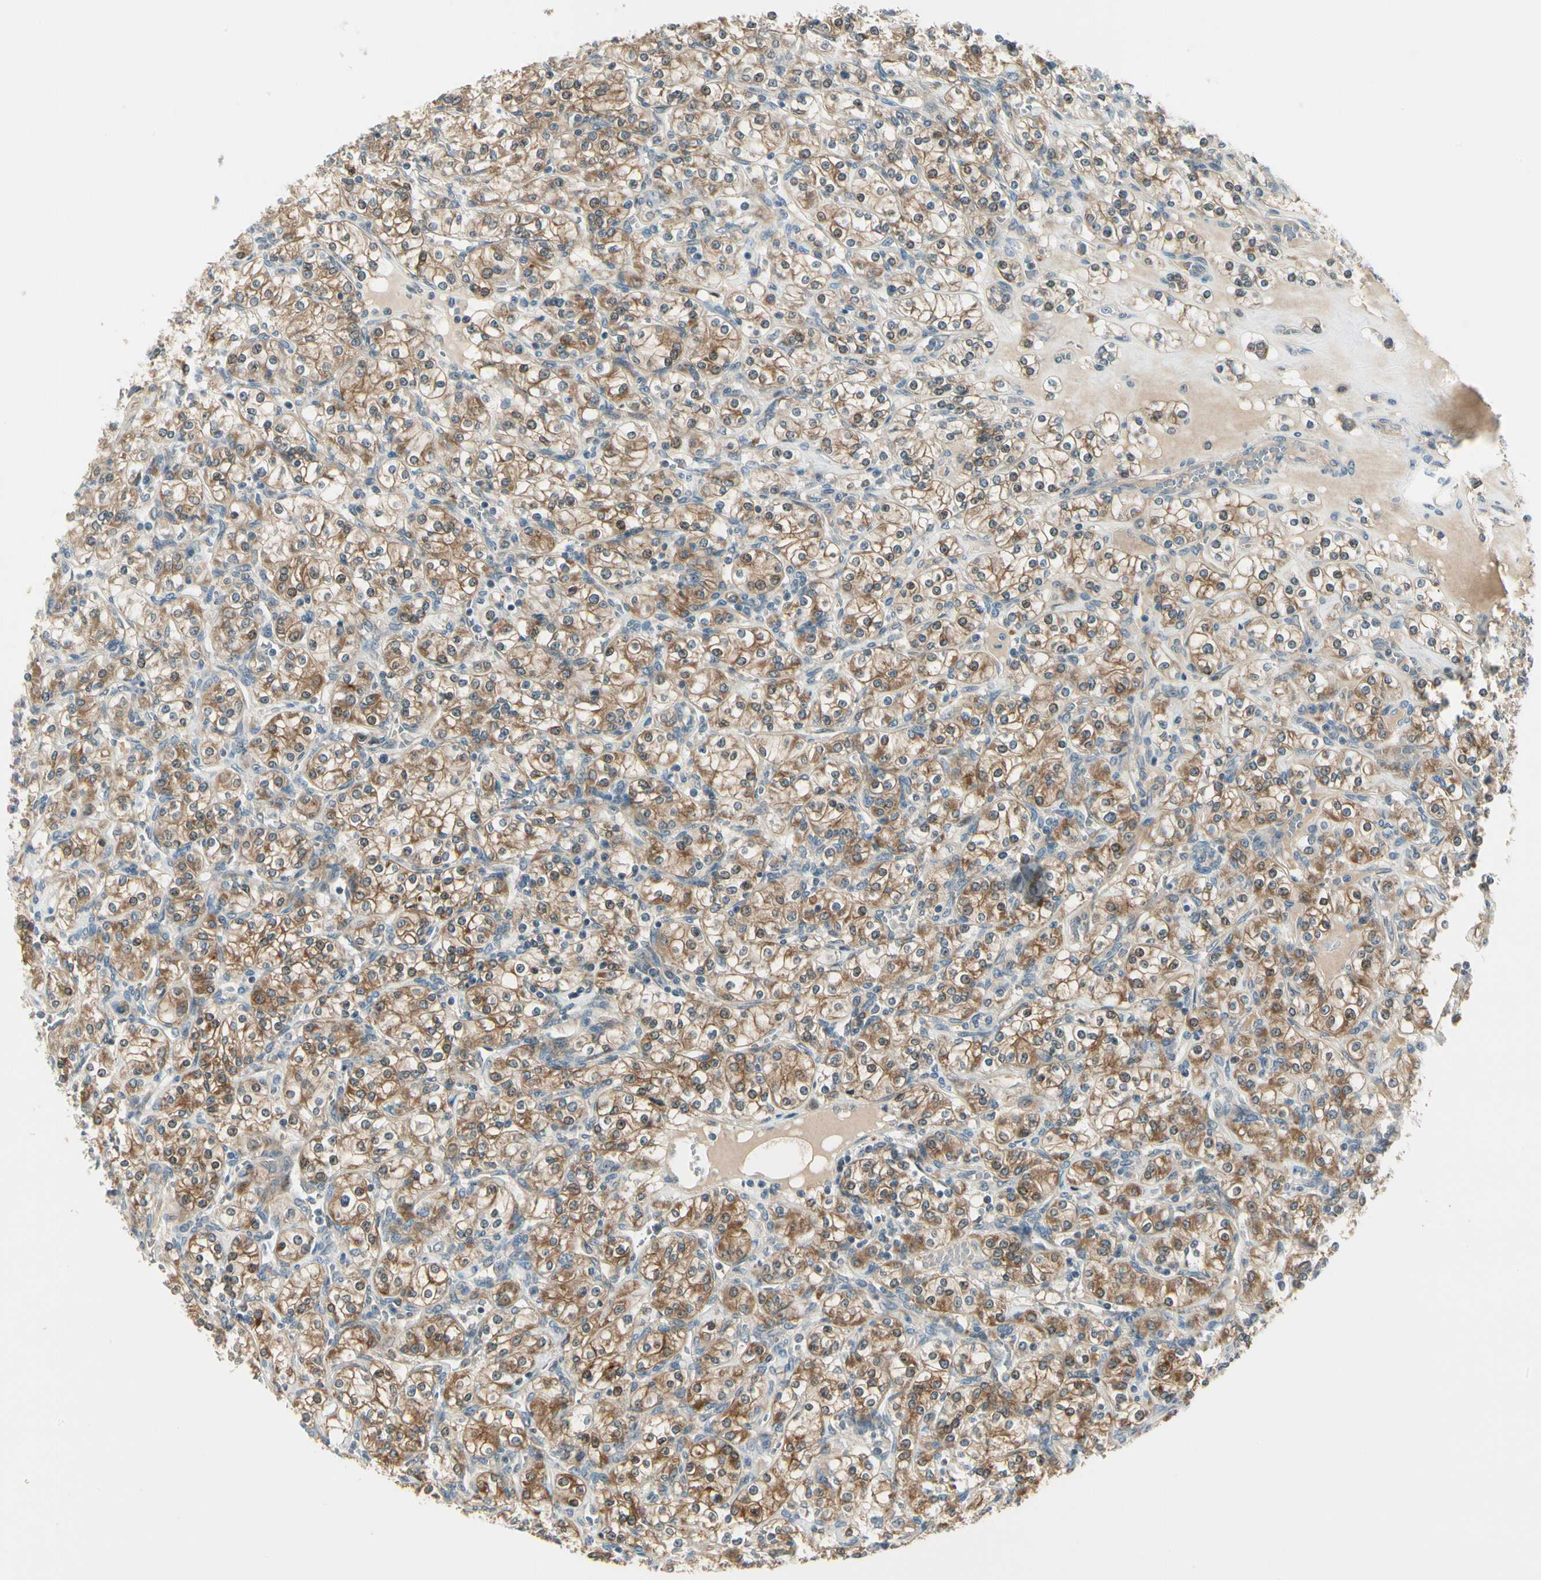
{"staining": {"intensity": "moderate", "quantity": ">75%", "location": "cytoplasmic/membranous"}, "tissue": "renal cancer", "cell_type": "Tumor cells", "image_type": "cancer", "snomed": [{"axis": "morphology", "description": "Adenocarcinoma, NOS"}, {"axis": "topography", "description": "Kidney"}], "caption": "IHC of human renal cancer (adenocarcinoma) demonstrates medium levels of moderate cytoplasmic/membranous staining in about >75% of tumor cells. (brown staining indicates protein expression, while blue staining denotes nuclei).", "gene": "BNIP1", "patient": {"sex": "male", "age": 77}}